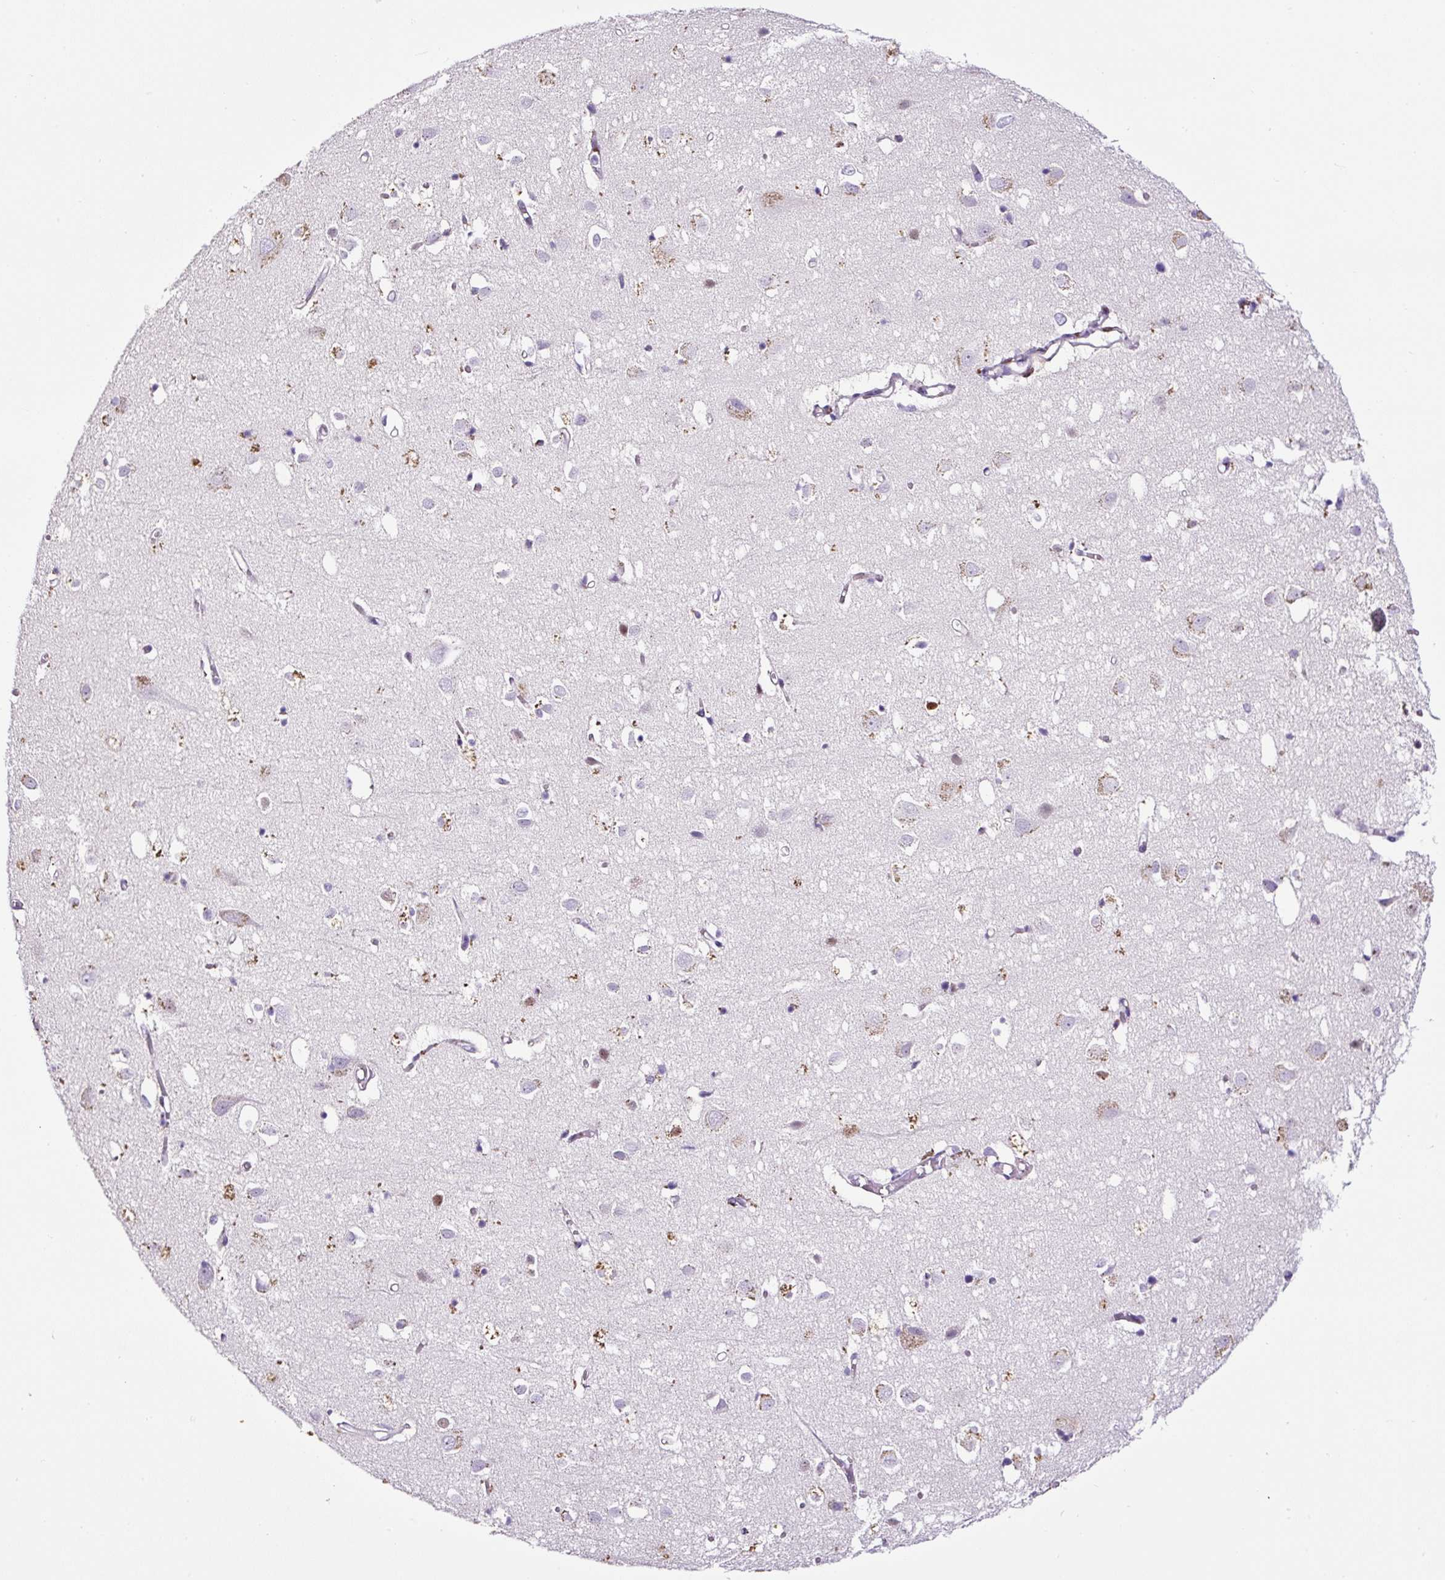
{"staining": {"intensity": "negative", "quantity": "none", "location": "none"}, "tissue": "cerebral cortex", "cell_type": "Endothelial cells", "image_type": "normal", "snomed": [{"axis": "morphology", "description": "Normal tissue, NOS"}, {"axis": "topography", "description": "Cerebral cortex"}], "caption": "The histopathology image reveals no staining of endothelial cells in unremarkable cerebral cortex.", "gene": "SP8", "patient": {"sex": "male", "age": 70}}